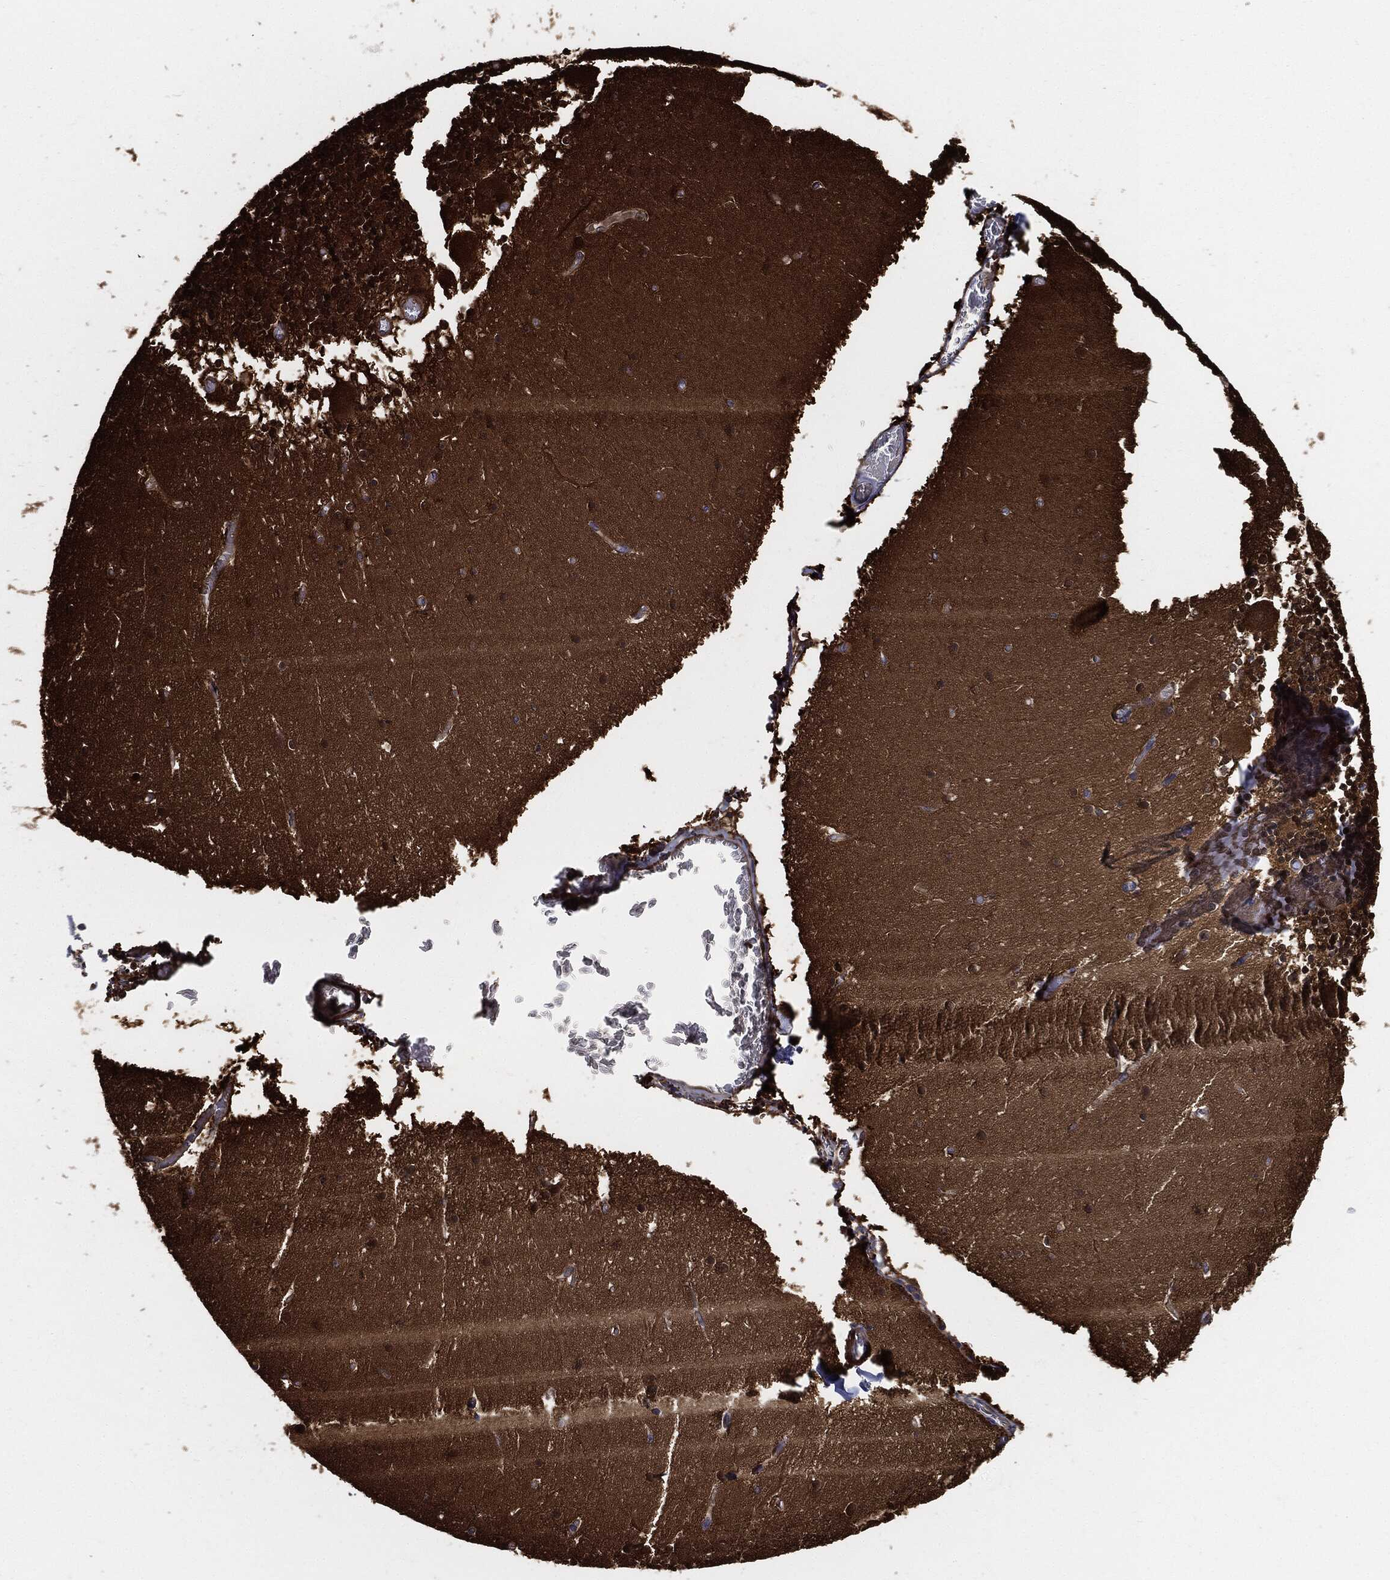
{"staining": {"intensity": "negative", "quantity": "none", "location": "none"}, "tissue": "cerebellum", "cell_type": "Cells in granular layer", "image_type": "normal", "snomed": [{"axis": "morphology", "description": "Normal tissue, NOS"}, {"axis": "topography", "description": "Cerebellum"}], "caption": "Immunohistochemistry image of unremarkable cerebellum: cerebellum stained with DAB displays no significant protein expression in cells in granular layer.", "gene": "PRDX2", "patient": {"sex": "female", "age": 28}}